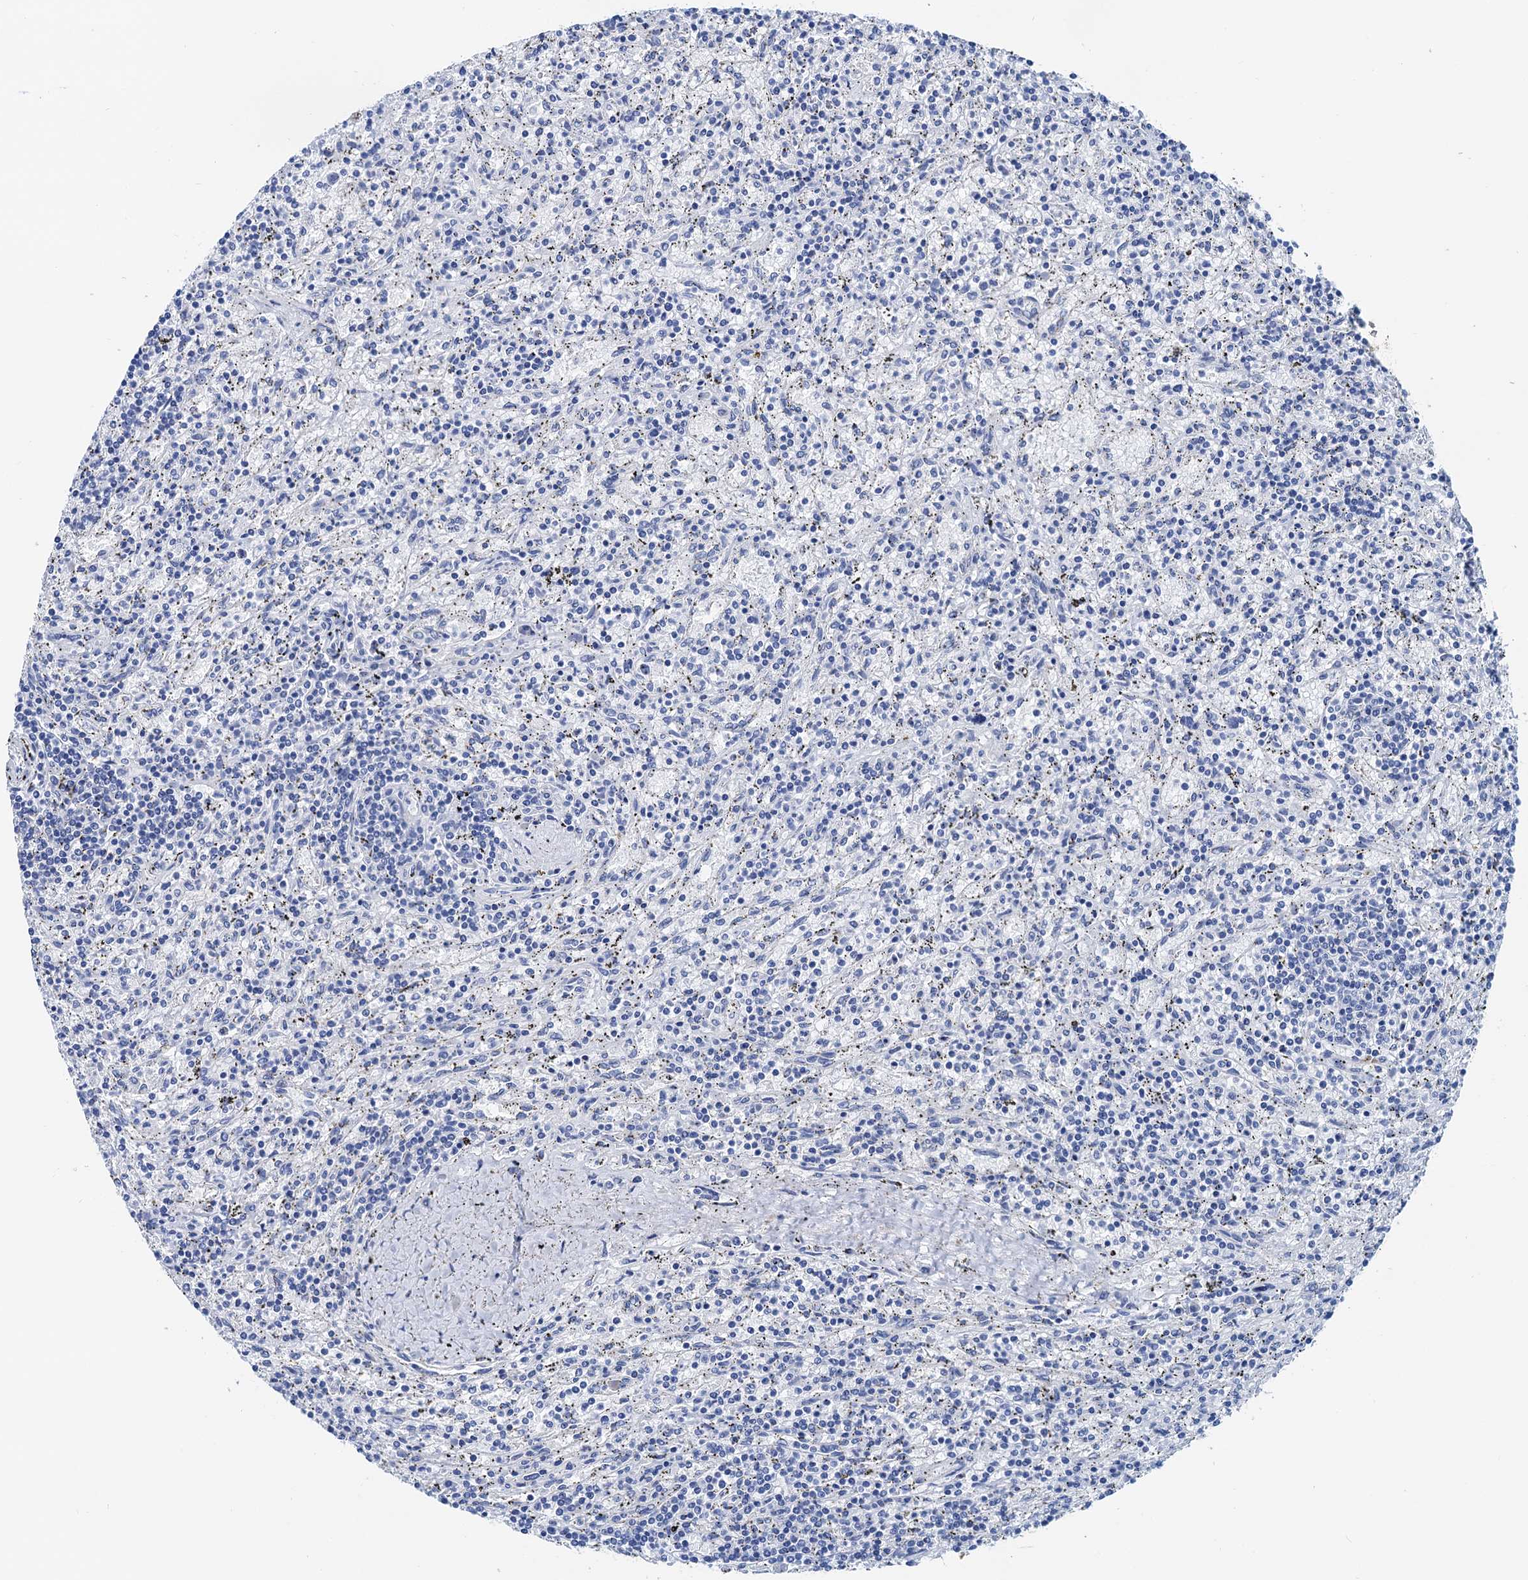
{"staining": {"intensity": "negative", "quantity": "none", "location": "none"}, "tissue": "lymphoma", "cell_type": "Tumor cells", "image_type": "cancer", "snomed": [{"axis": "morphology", "description": "Malignant lymphoma, non-Hodgkin's type, Low grade"}, {"axis": "topography", "description": "Spleen"}], "caption": "High power microscopy image of an immunohistochemistry (IHC) histopathology image of malignant lymphoma, non-Hodgkin's type (low-grade), revealing no significant positivity in tumor cells.", "gene": "NLRP10", "patient": {"sex": "male", "age": 76}}